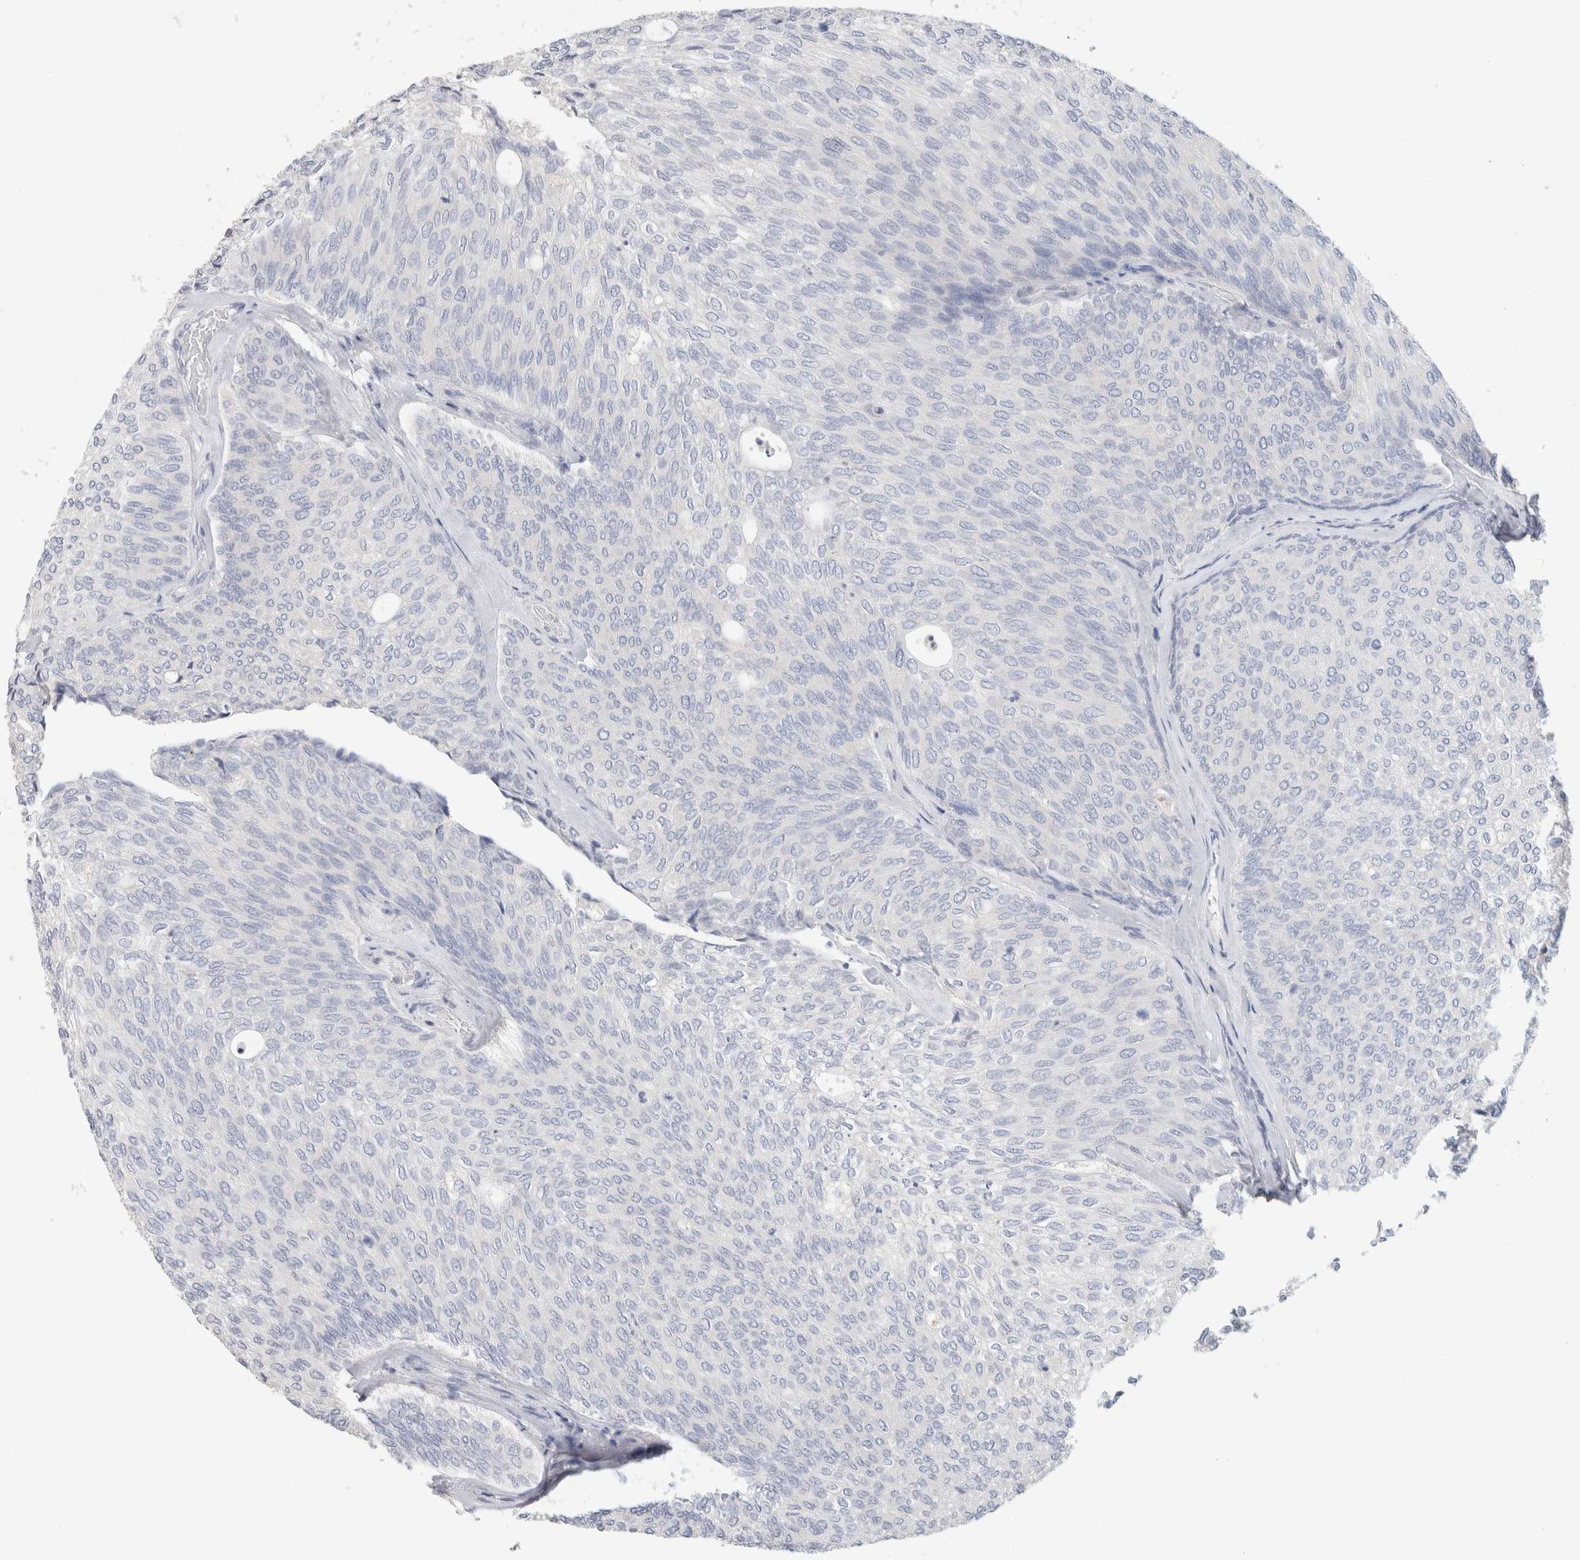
{"staining": {"intensity": "negative", "quantity": "none", "location": "none"}, "tissue": "urothelial cancer", "cell_type": "Tumor cells", "image_type": "cancer", "snomed": [{"axis": "morphology", "description": "Urothelial carcinoma, Low grade"}, {"axis": "topography", "description": "Urinary bladder"}], "caption": "DAB immunohistochemical staining of urothelial cancer demonstrates no significant positivity in tumor cells.", "gene": "MPP2", "patient": {"sex": "female", "age": 79}}